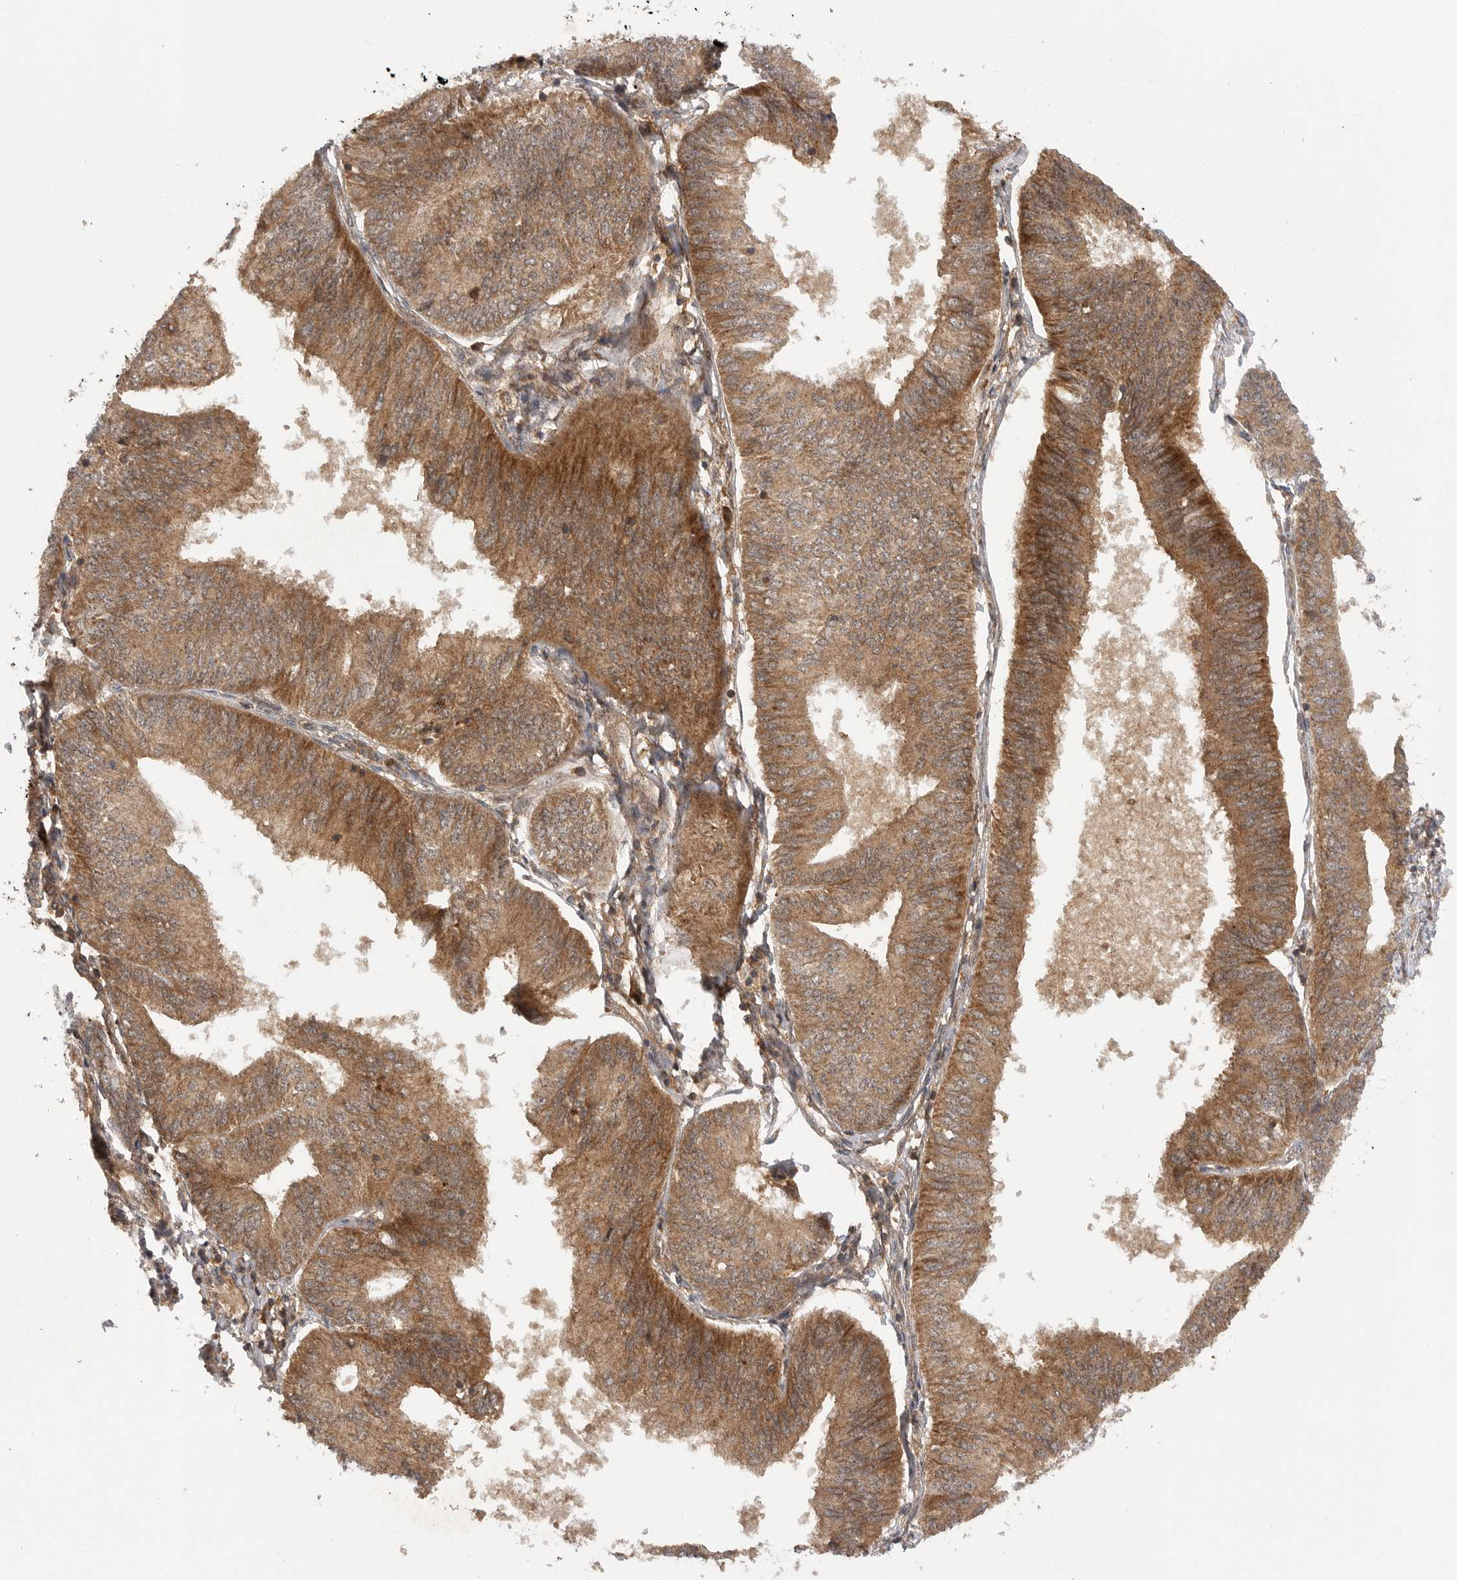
{"staining": {"intensity": "moderate", "quantity": ">75%", "location": "cytoplasmic/membranous"}, "tissue": "endometrial cancer", "cell_type": "Tumor cells", "image_type": "cancer", "snomed": [{"axis": "morphology", "description": "Adenocarcinoma, NOS"}, {"axis": "topography", "description": "Endometrium"}], "caption": "The micrograph exhibits staining of endometrial cancer (adenocarcinoma), revealing moderate cytoplasmic/membranous protein staining (brown color) within tumor cells. The protein is shown in brown color, while the nuclei are stained blue.", "gene": "PRDX4", "patient": {"sex": "female", "age": 58}}